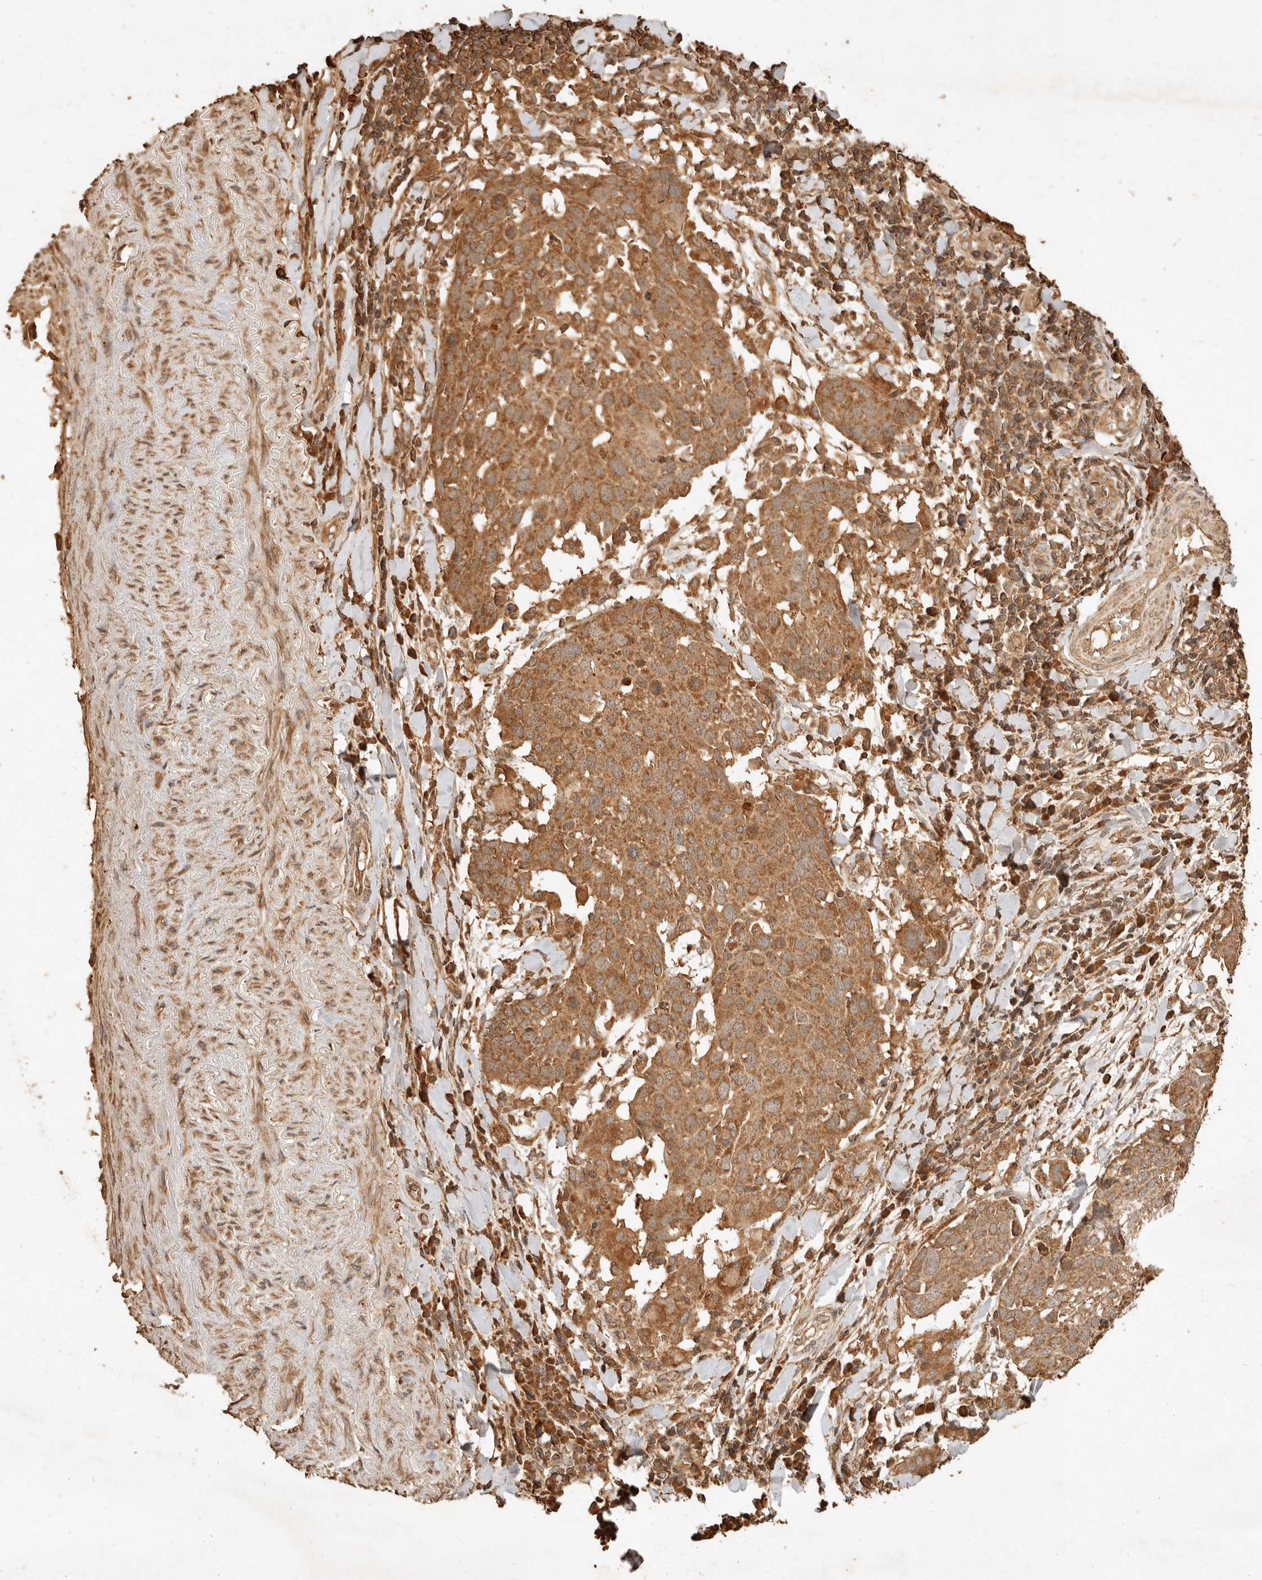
{"staining": {"intensity": "moderate", "quantity": ">75%", "location": "cytoplasmic/membranous"}, "tissue": "lung cancer", "cell_type": "Tumor cells", "image_type": "cancer", "snomed": [{"axis": "morphology", "description": "Squamous cell carcinoma, NOS"}, {"axis": "topography", "description": "Lung"}], "caption": "Lung cancer stained with DAB (3,3'-diaminobenzidine) immunohistochemistry exhibits medium levels of moderate cytoplasmic/membranous positivity in approximately >75% of tumor cells.", "gene": "FAM180B", "patient": {"sex": "male", "age": 65}}